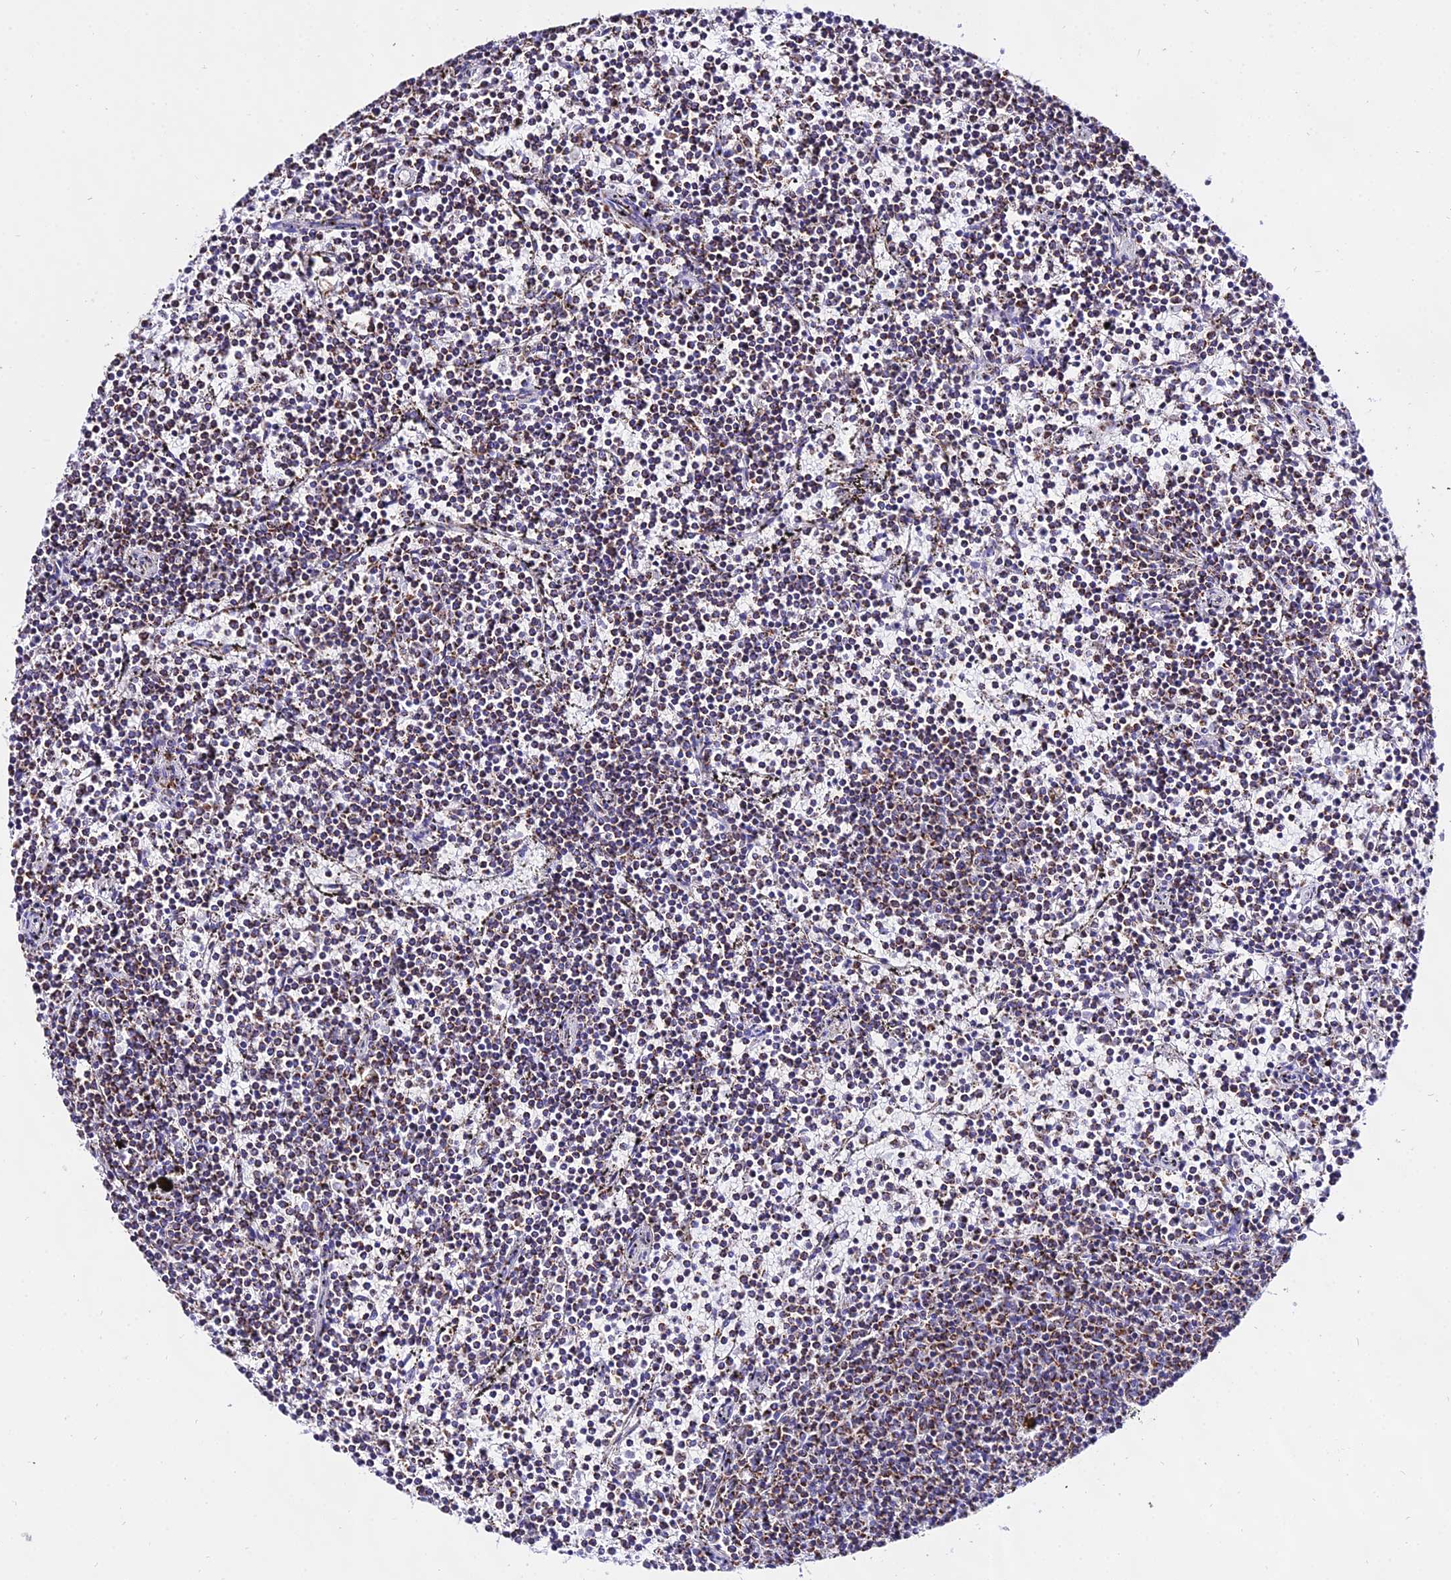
{"staining": {"intensity": "moderate", "quantity": "25%-75%", "location": "cytoplasmic/membranous"}, "tissue": "lymphoma", "cell_type": "Tumor cells", "image_type": "cancer", "snomed": [{"axis": "morphology", "description": "Malignant lymphoma, non-Hodgkin's type, Low grade"}, {"axis": "topography", "description": "Spleen"}], "caption": "Protein analysis of lymphoma tissue reveals moderate cytoplasmic/membranous positivity in about 25%-75% of tumor cells.", "gene": "ATP5PD", "patient": {"sex": "female", "age": 50}}